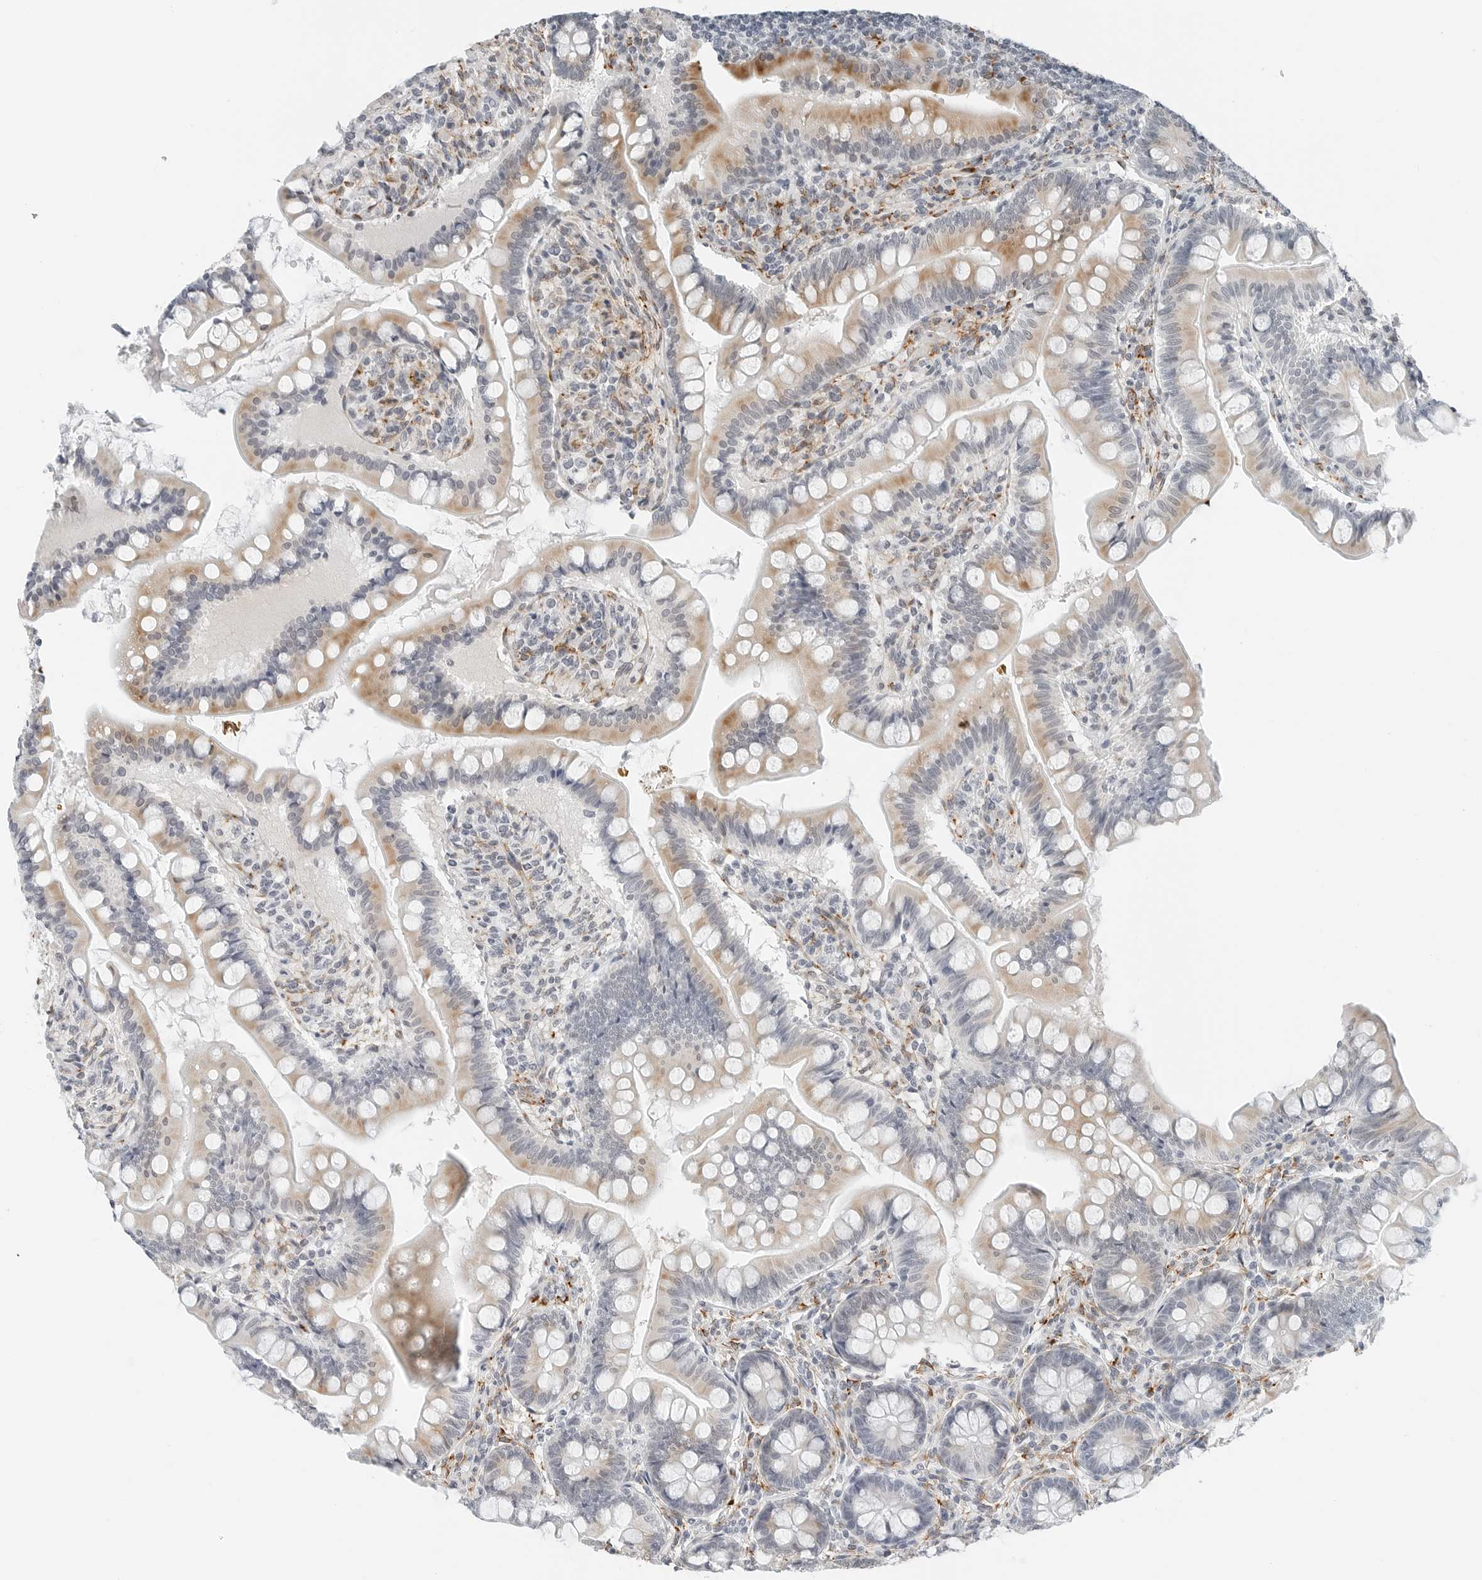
{"staining": {"intensity": "moderate", "quantity": "<25%", "location": "cytoplasmic/membranous"}, "tissue": "small intestine", "cell_type": "Glandular cells", "image_type": "normal", "snomed": [{"axis": "morphology", "description": "Normal tissue, NOS"}, {"axis": "topography", "description": "Small intestine"}], "caption": "Immunohistochemistry (IHC) histopathology image of normal small intestine stained for a protein (brown), which exhibits low levels of moderate cytoplasmic/membranous positivity in approximately <25% of glandular cells.", "gene": "P4HA2", "patient": {"sex": "male", "age": 7}}